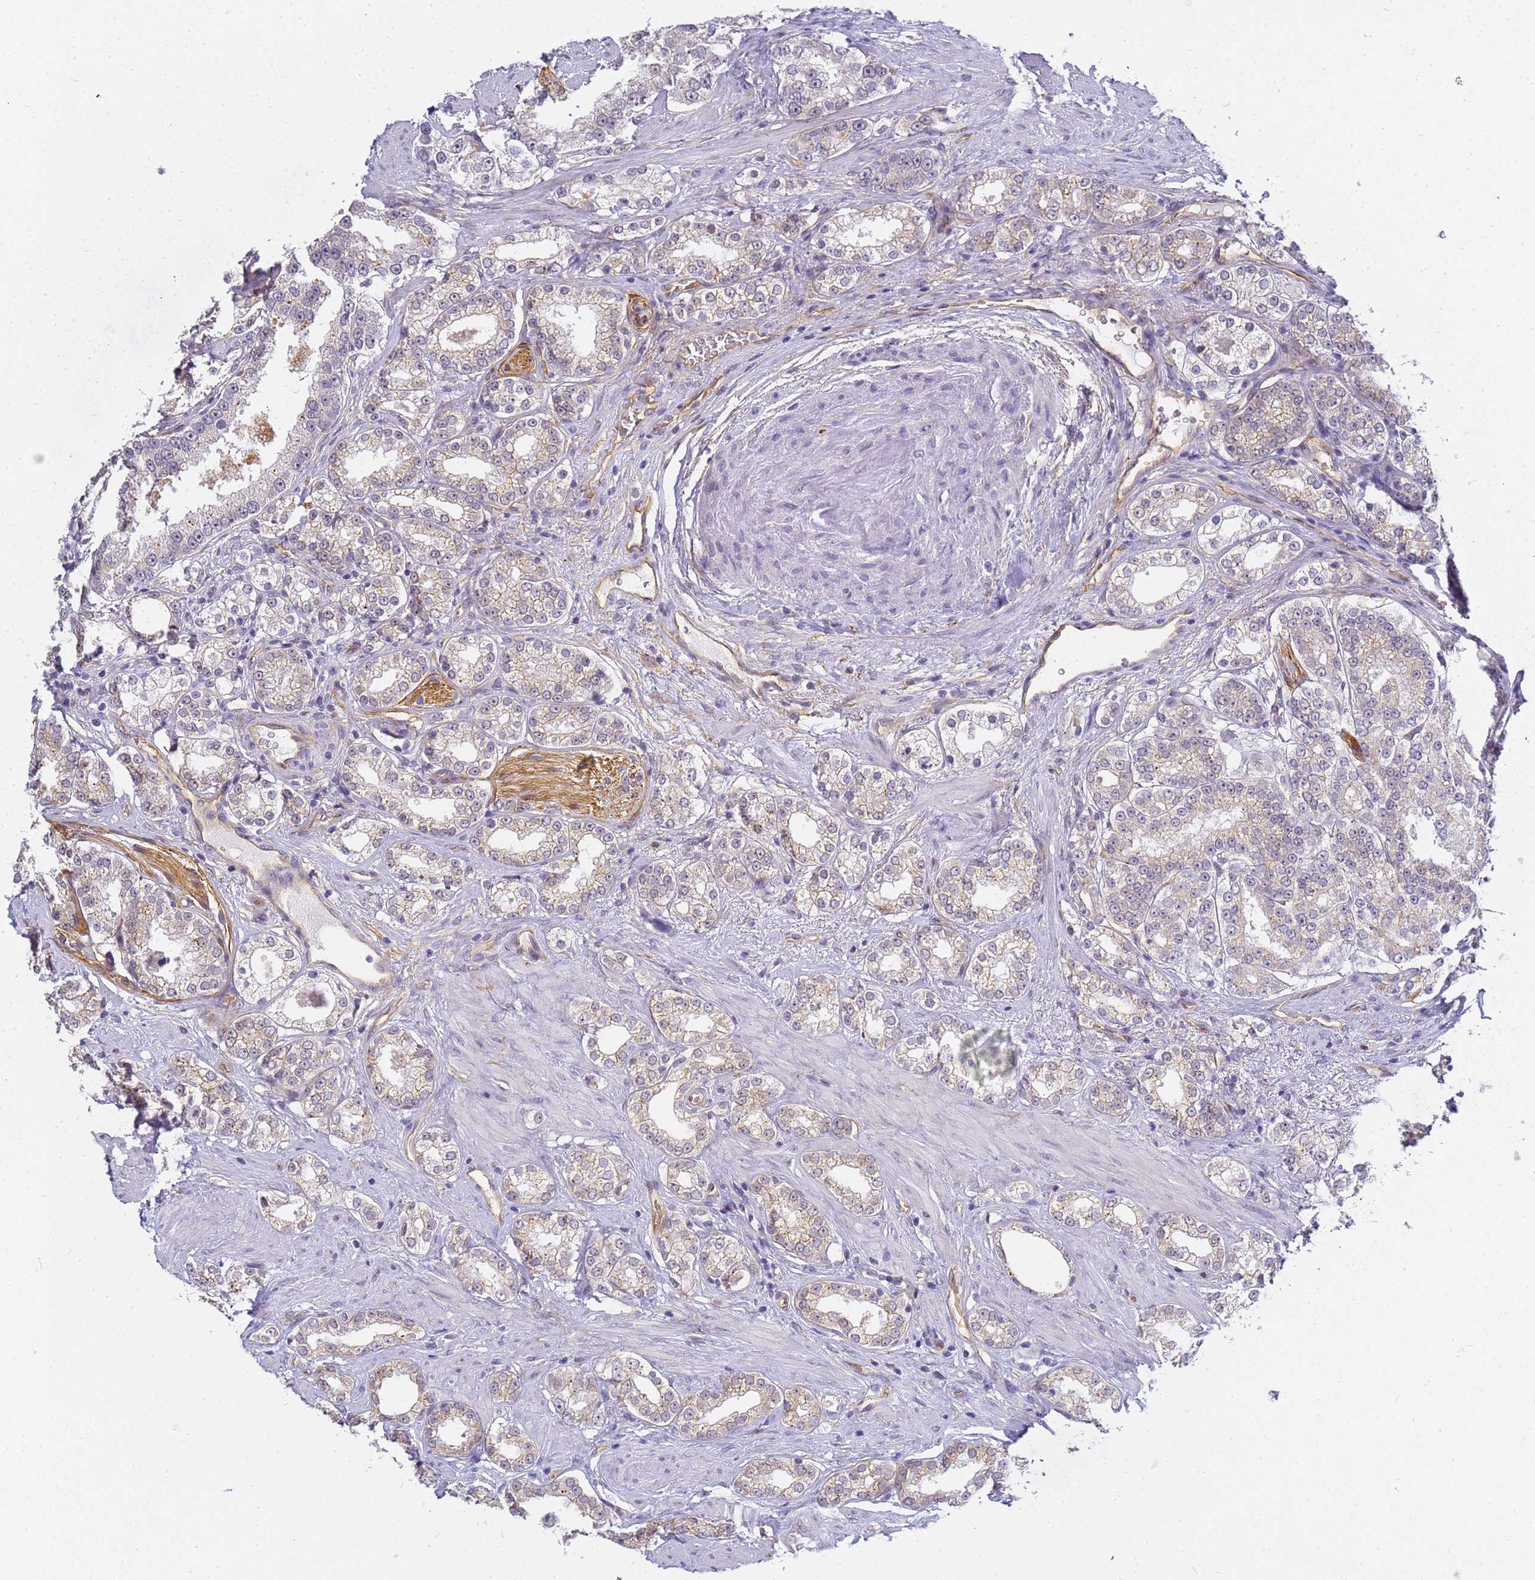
{"staining": {"intensity": "weak", "quantity": "<25%", "location": "cytoplasmic/membranous"}, "tissue": "prostate cancer", "cell_type": "Tumor cells", "image_type": "cancer", "snomed": [{"axis": "morphology", "description": "Normal tissue, NOS"}, {"axis": "morphology", "description": "Adenocarcinoma, High grade"}, {"axis": "topography", "description": "Prostate"}], "caption": "Prostate high-grade adenocarcinoma stained for a protein using immunohistochemistry displays no expression tumor cells.", "gene": "GON4L", "patient": {"sex": "male", "age": 83}}